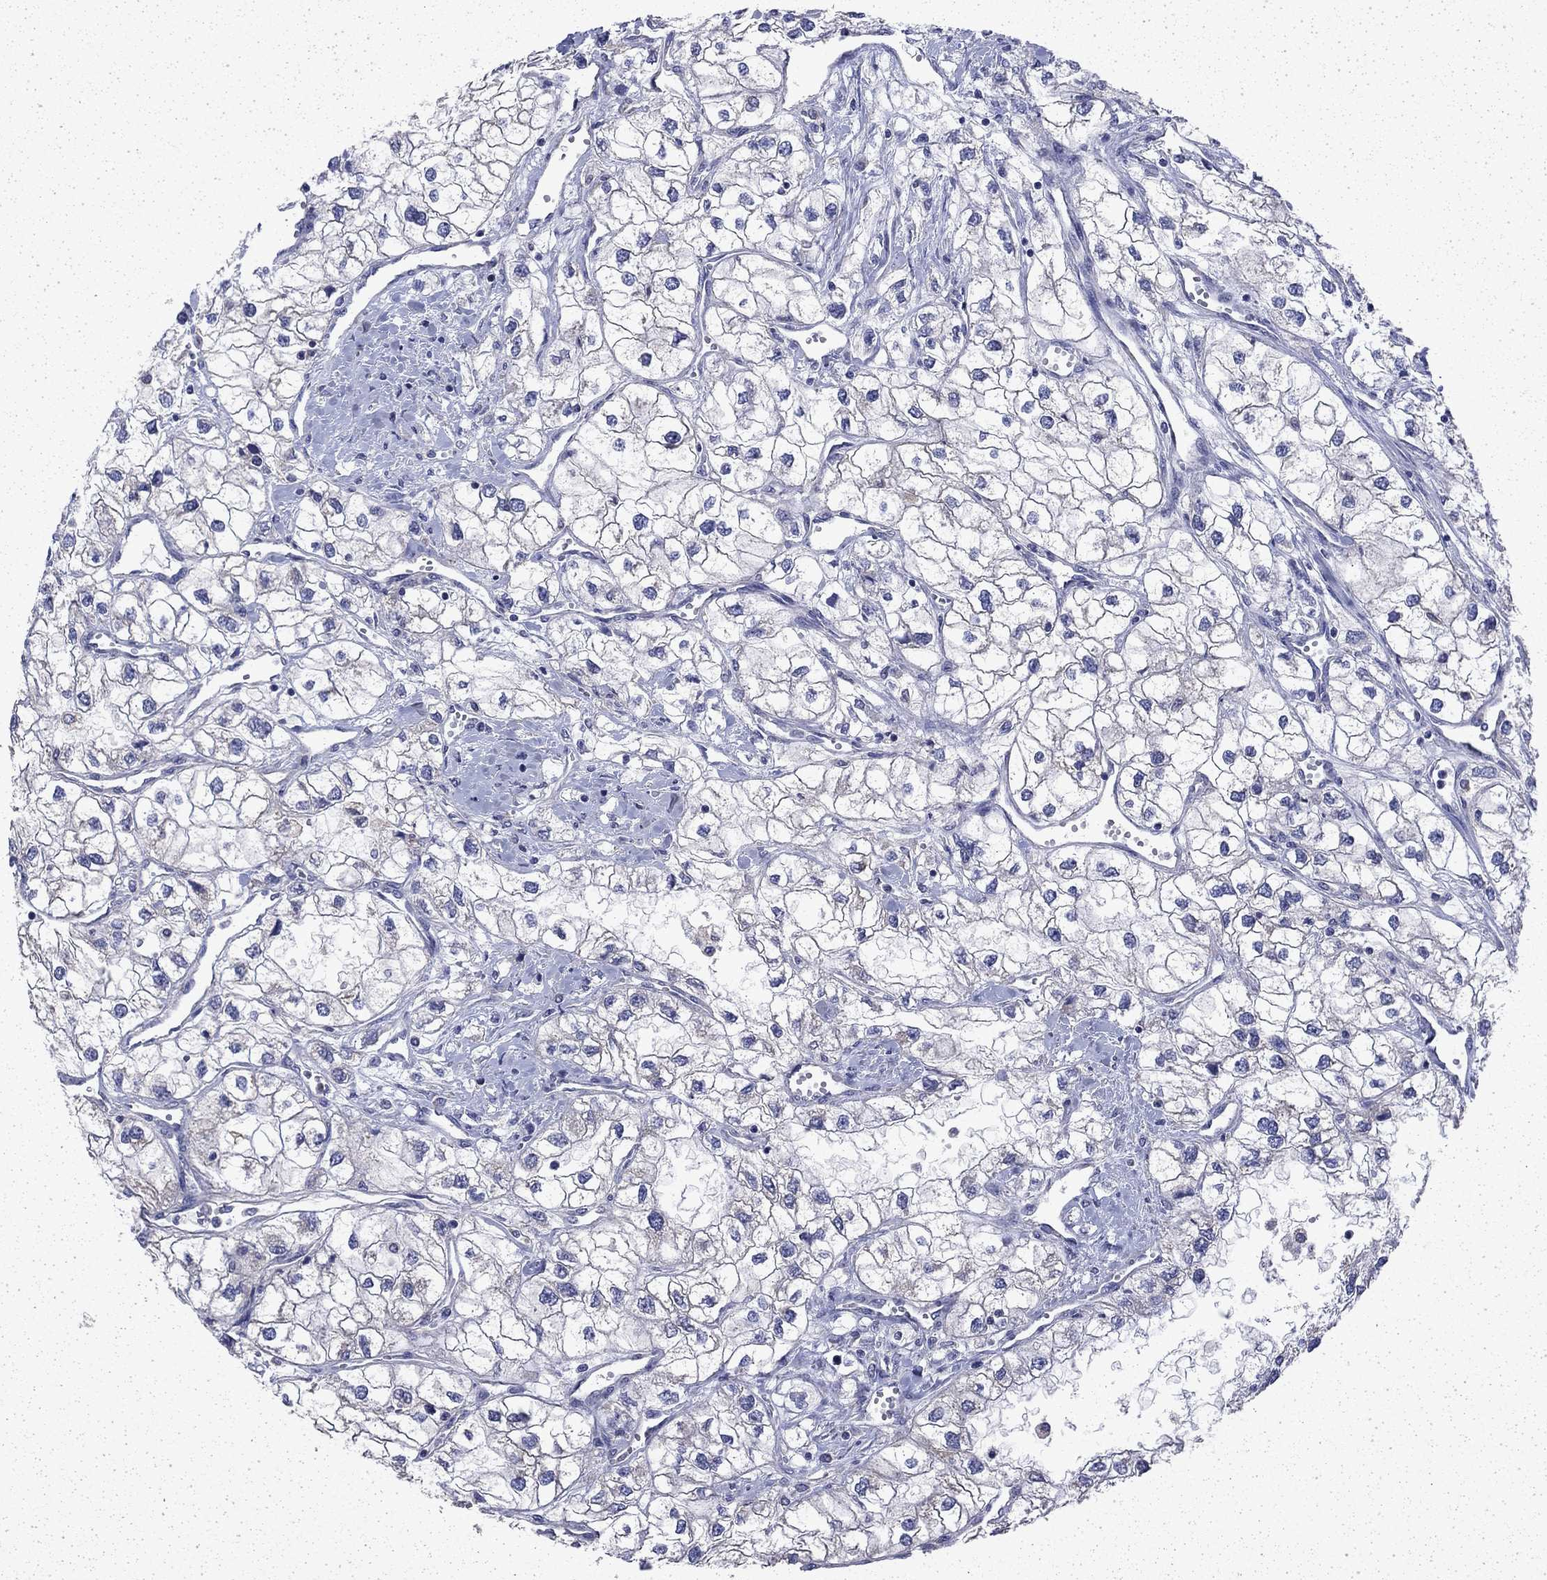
{"staining": {"intensity": "negative", "quantity": "none", "location": "none"}, "tissue": "renal cancer", "cell_type": "Tumor cells", "image_type": "cancer", "snomed": [{"axis": "morphology", "description": "Adenocarcinoma, NOS"}, {"axis": "topography", "description": "Kidney"}], "caption": "IHC micrograph of human renal adenocarcinoma stained for a protein (brown), which demonstrates no staining in tumor cells. (DAB (3,3'-diaminobenzidine) immunohistochemistry (IHC), high magnification).", "gene": "DTNA", "patient": {"sex": "male", "age": 59}}